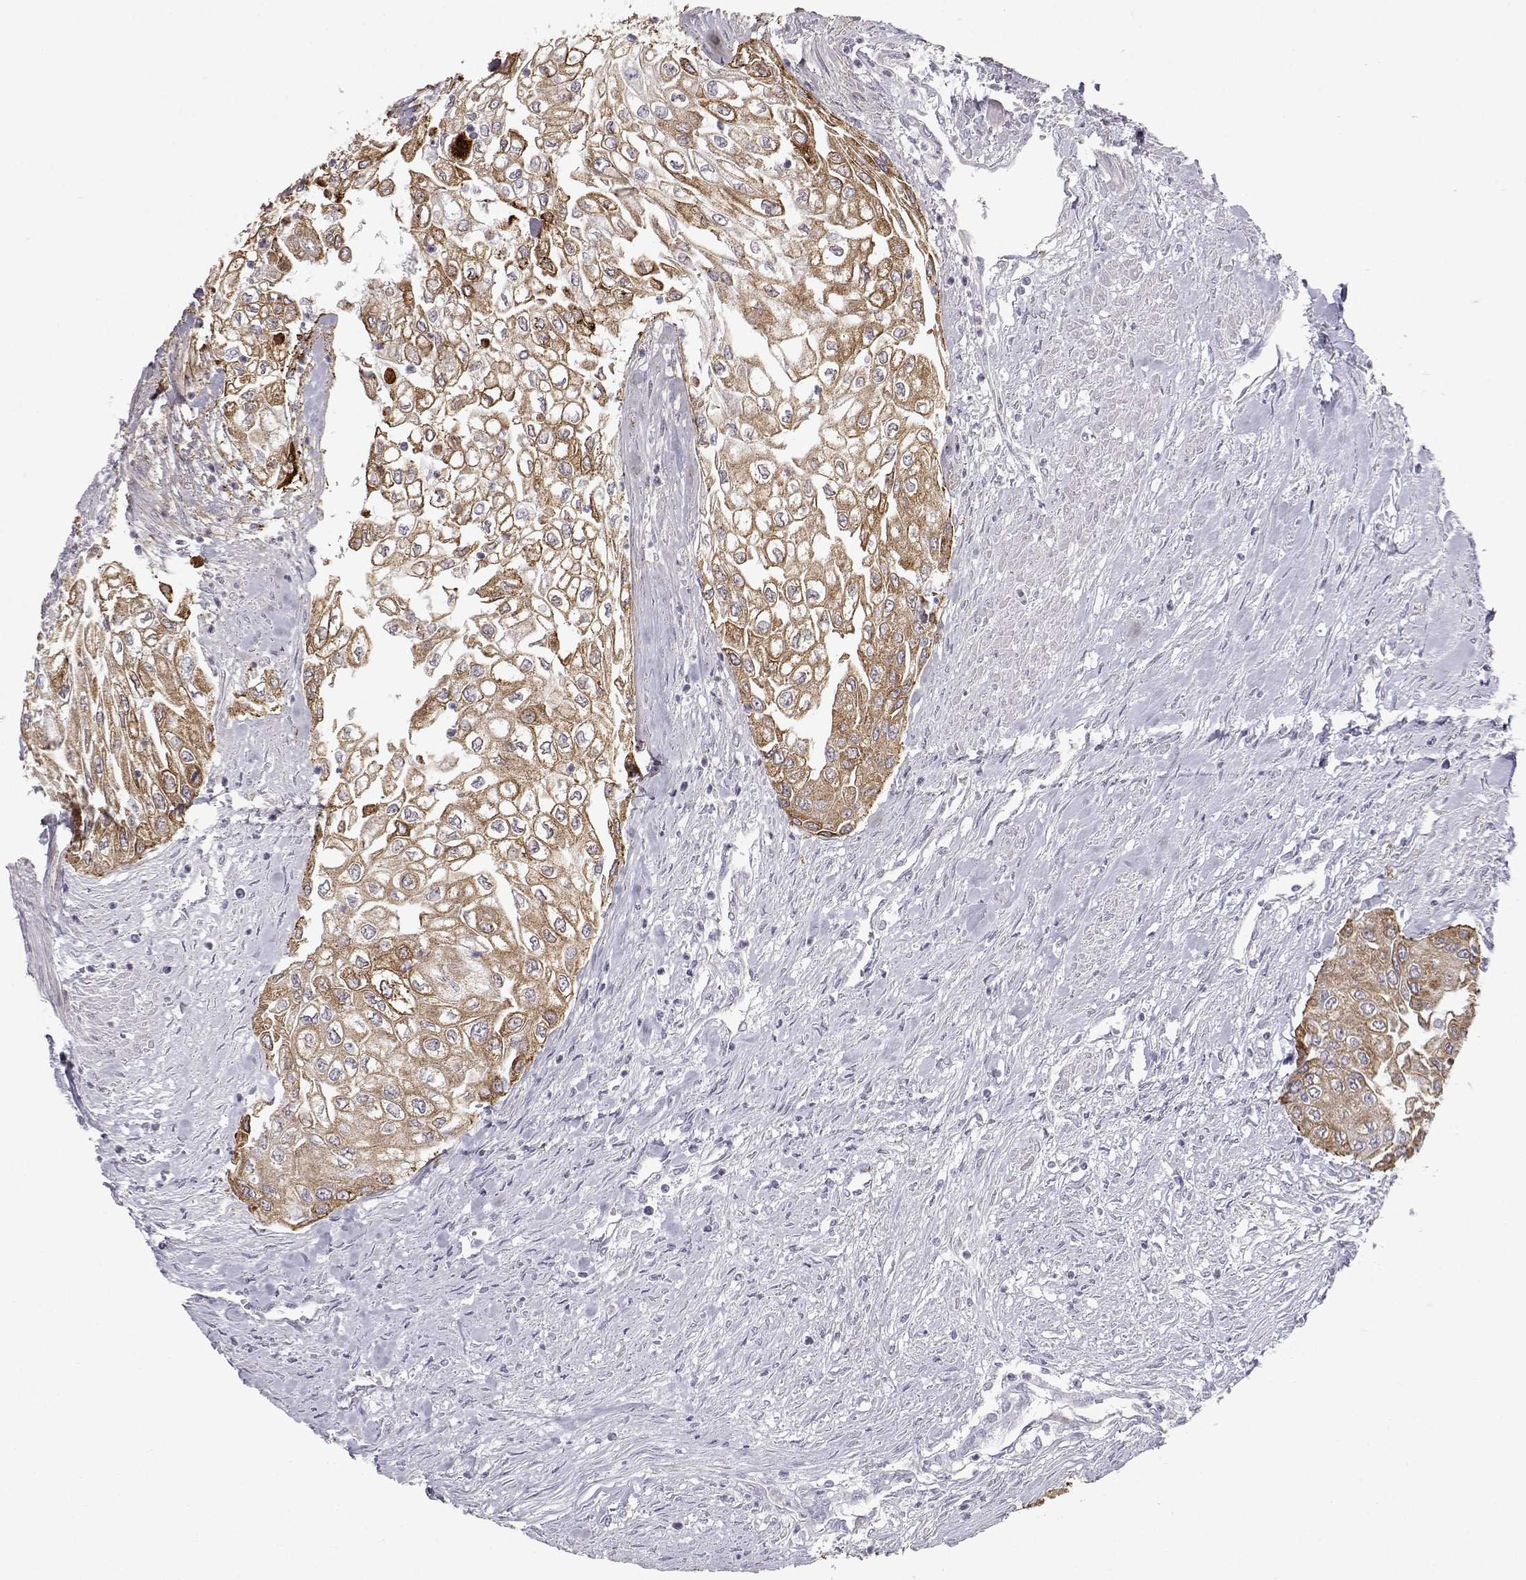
{"staining": {"intensity": "strong", "quantity": ">75%", "location": "cytoplasmic/membranous"}, "tissue": "urothelial cancer", "cell_type": "Tumor cells", "image_type": "cancer", "snomed": [{"axis": "morphology", "description": "Urothelial carcinoma, High grade"}, {"axis": "topography", "description": "Urinary bladder"}], "caption": "This micrograph reveals urothelial cancer stained with IHC to label a protein in brown. The cytoplasmic/membranous of tumor cells show strong positivity for the protein. Nuclei are counter-stained blue.", "gene": "LAMB3", "patient": {"sex": "male", "age": 62}}